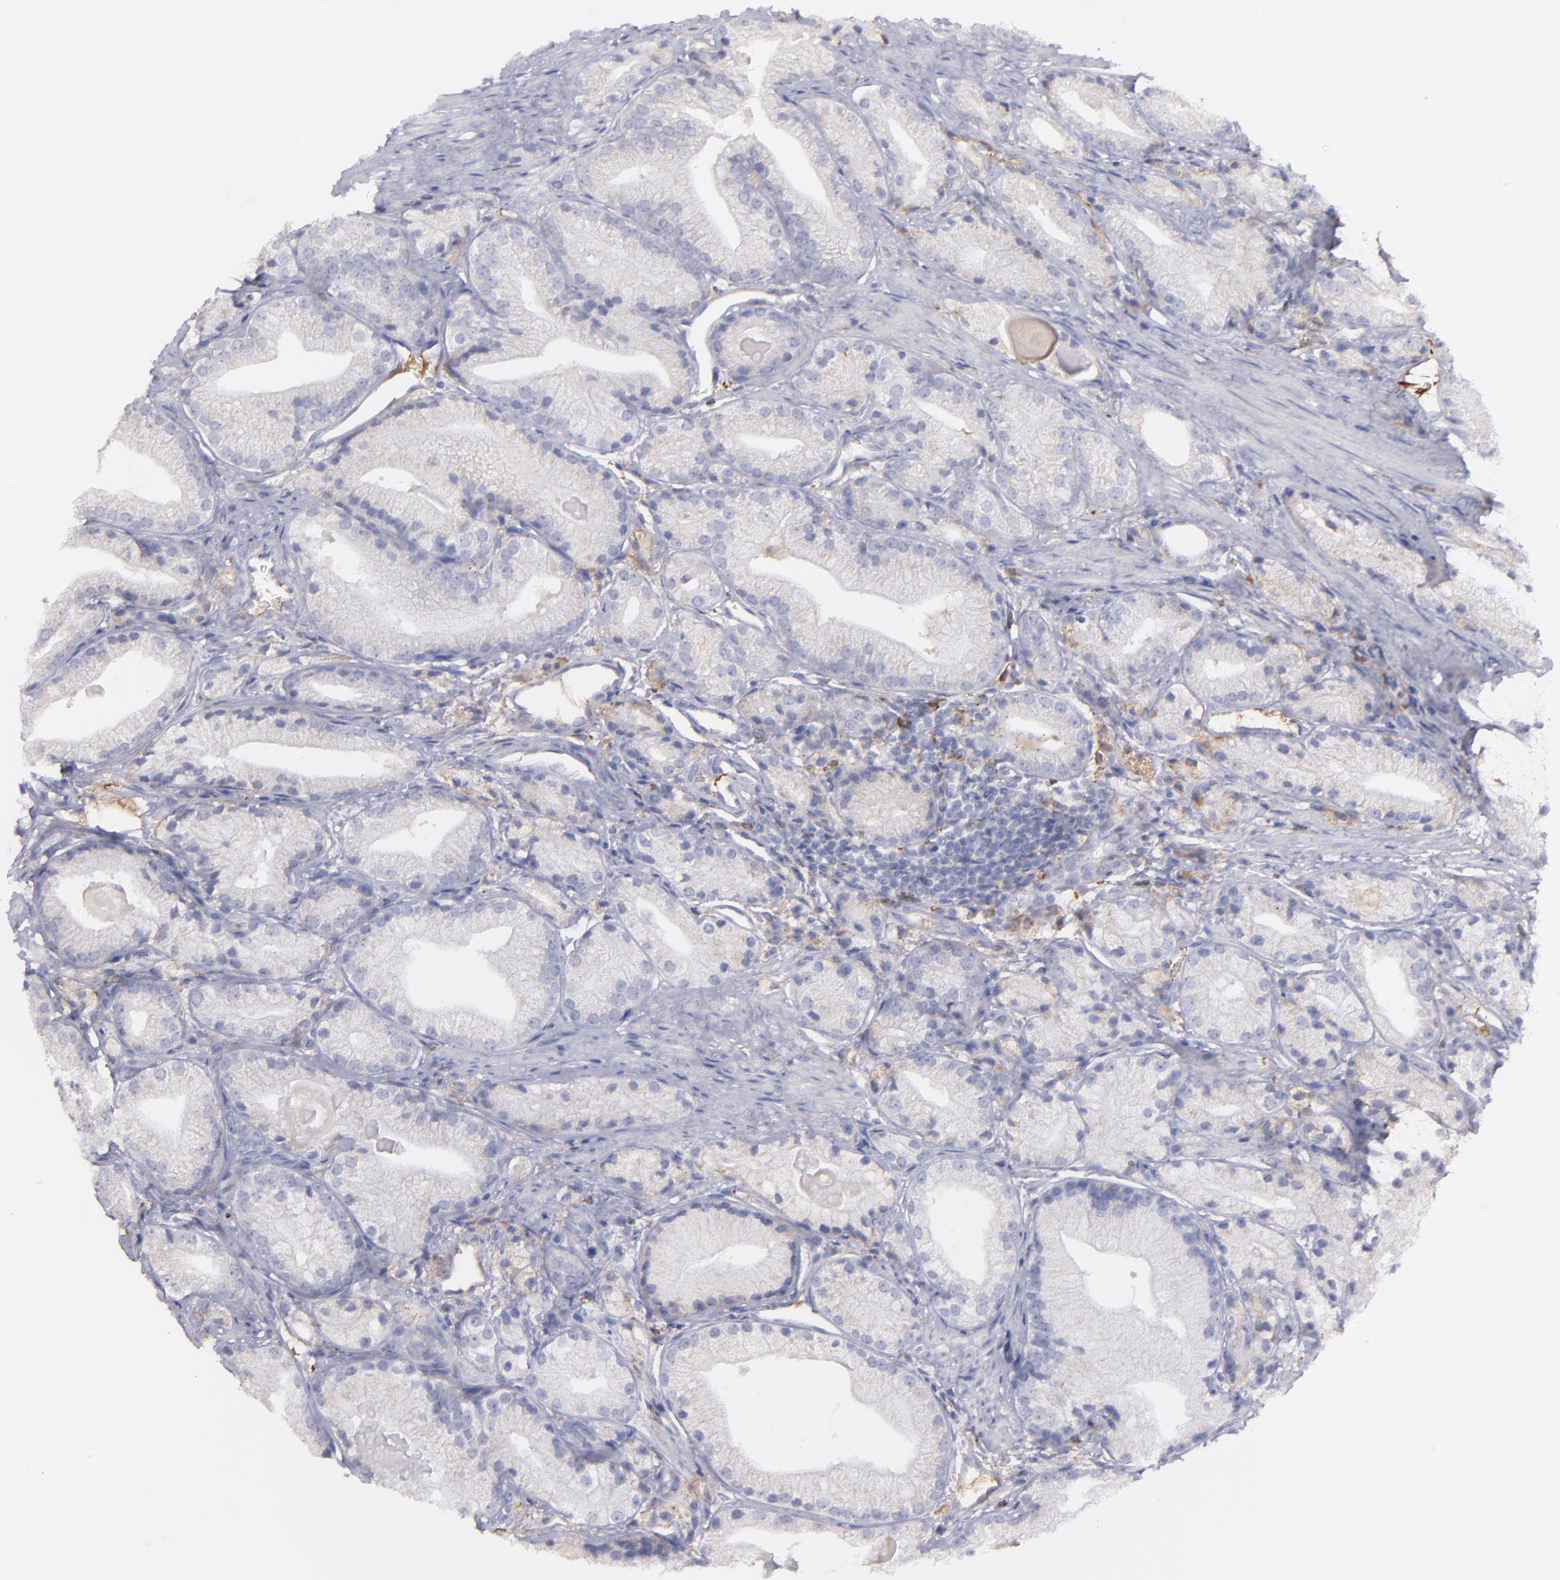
{"staining": {"intensity": "weak", "quantity": "<25%", "location": "cytoplasmic/membranous"}, "tissue": "prostate cancer", "cell_type": "Tumor cells", "image_type": "cancer", "snomed": [{"axis": "morphology", "description": "Adenocarcinoma, Low grade"}, {"axis": "topography", "description": "Prostate"}], "caption": "Immunohistochemistry of adenocarcinoma (low-grade) (prostate) displays no positivity in tumor cells. The staining was performed using DAB (3,3'-diaminobenzidine) to visualize the protein expression in brown, while the nuclei were stained in blue with hematoxylin (Magnification: 20x).", "gene": "C1QA", "patient": {"sex": "male", "age": 69}}